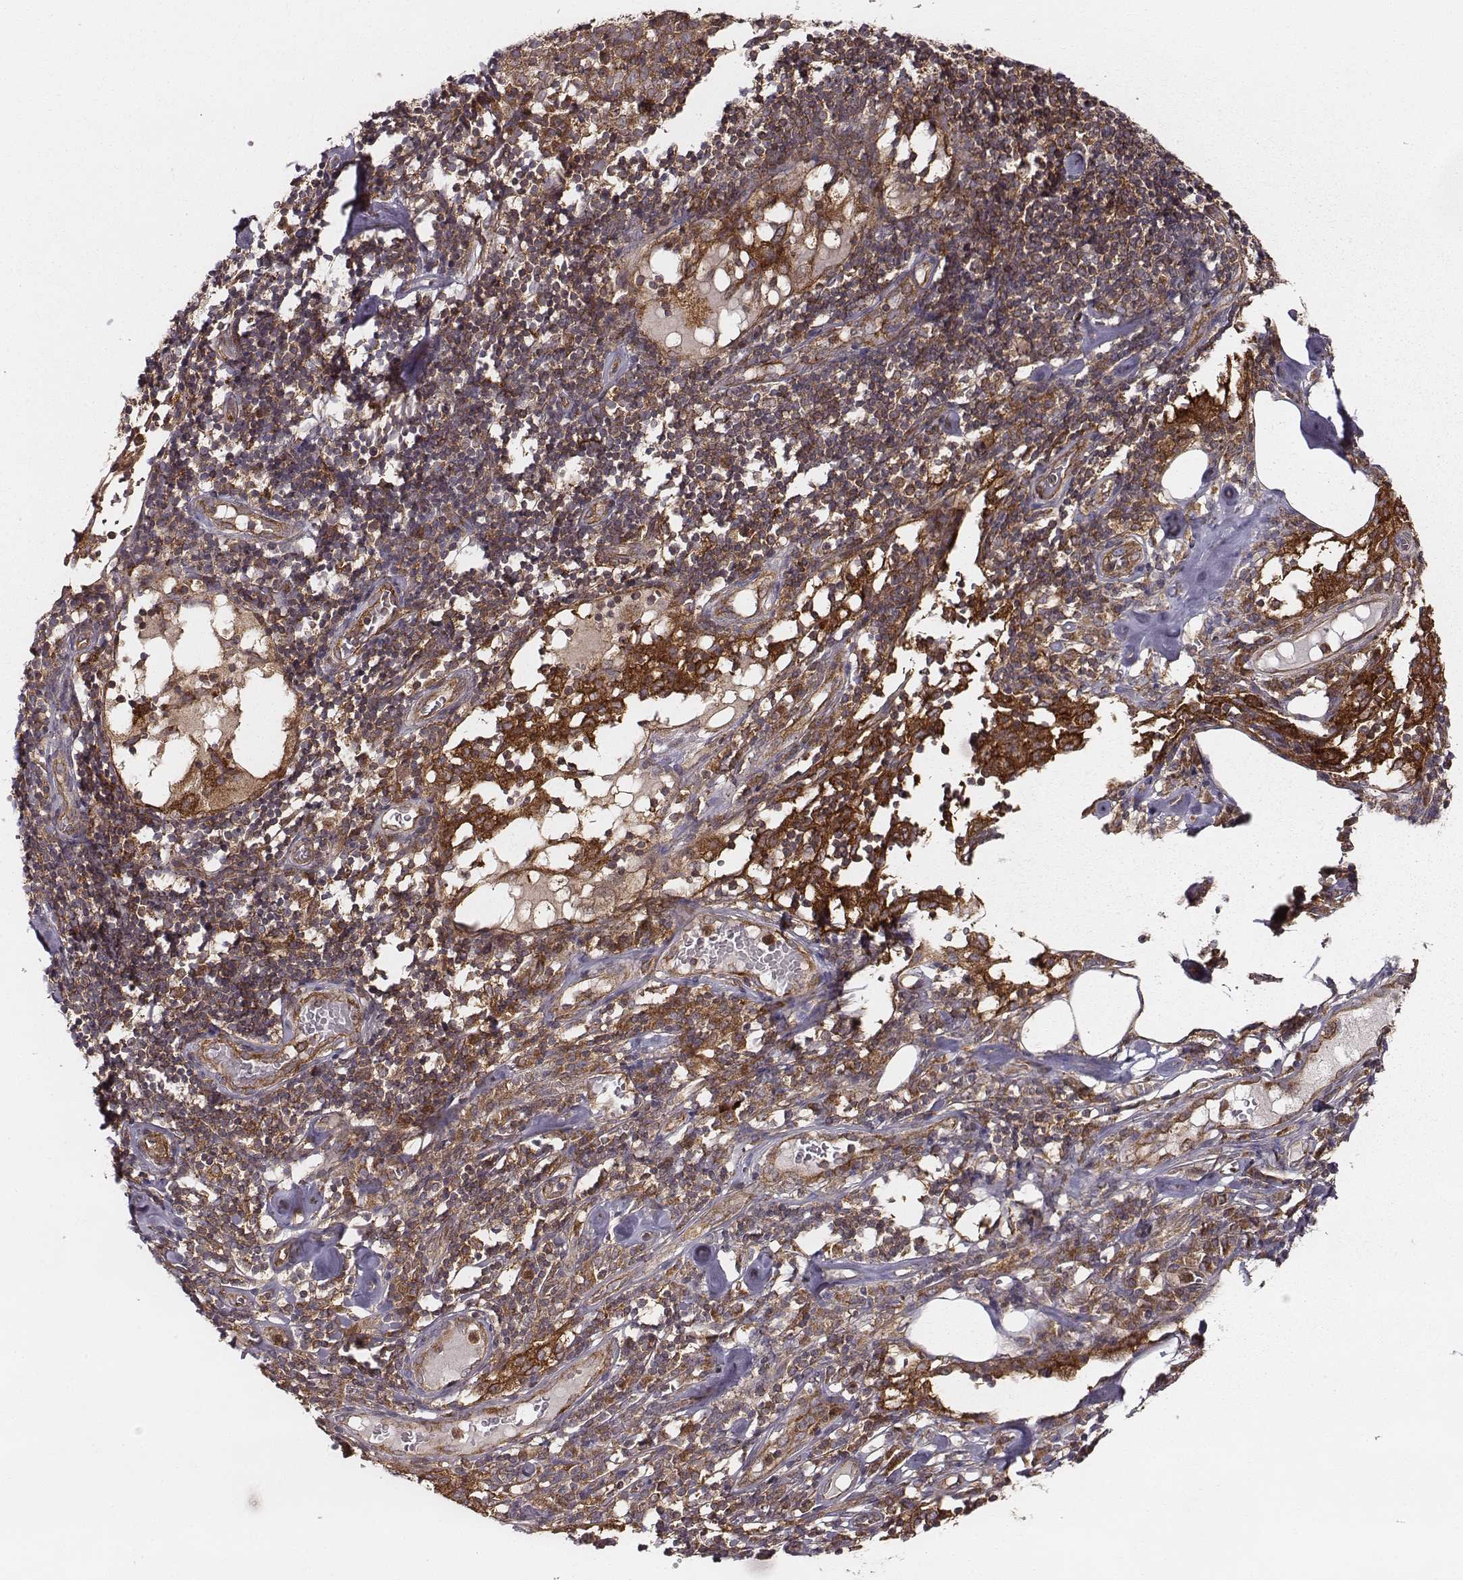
{"staining": {"intensity": "moderate", "quantity": ">75%", "location": "cytoplasmic/membranous"}, "tissue": "melanoma", "cell_type": "Tumor cells", "image_type": "cancer", "snomed": [{"axis": "morphology", "description": "Malignant melanoma, Metastatic site"}, {"axis": "topography", "description": "Lymph node"}], "caption": "Moderate cytoplasmic/membranous expression for a protein is seen in approximately >75% of tumor cells of malignant melanoma (metastatic site) using immunohistochemistry.", "gene": "VPS26A", "patient": {"sex": "female", "age": 64}}